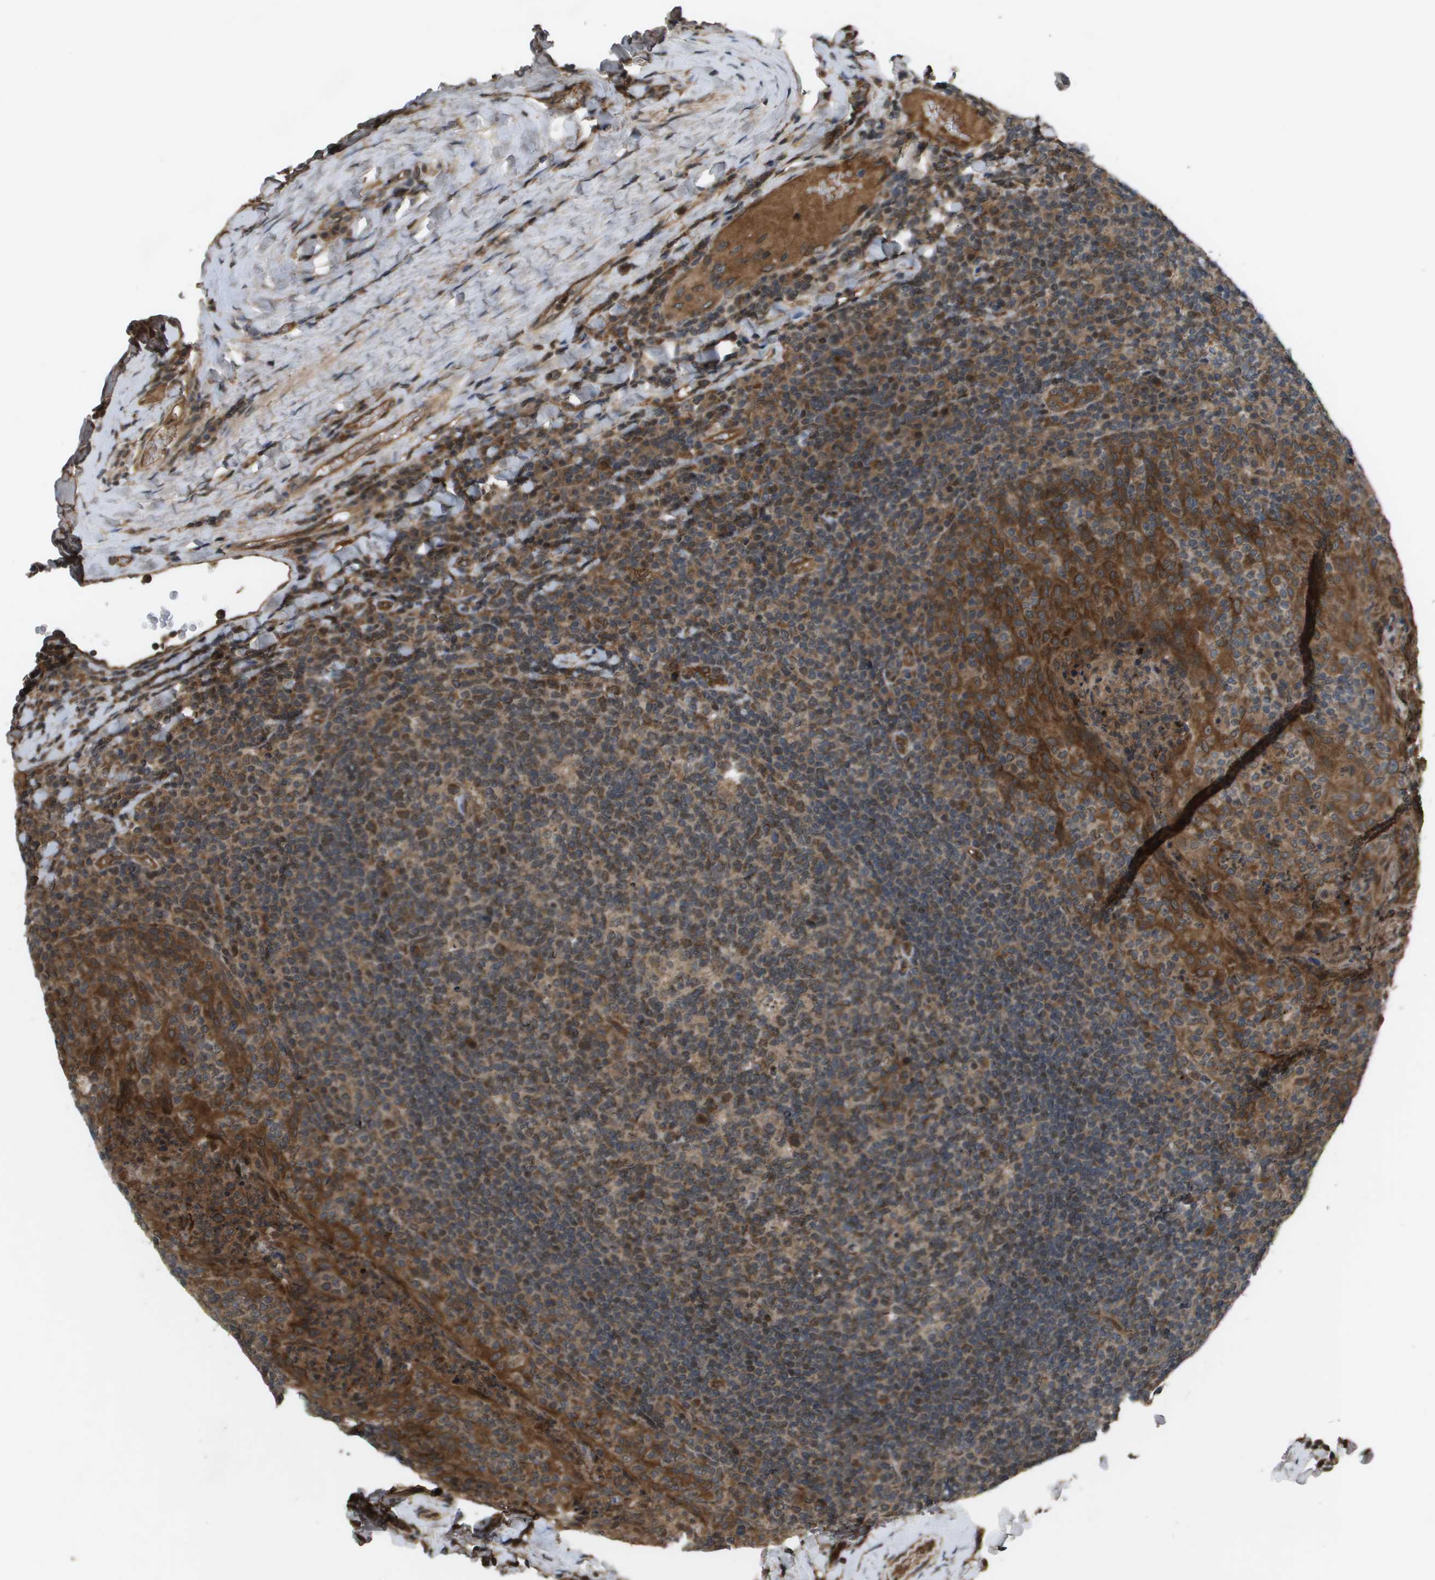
{"staining": {"intensity": "moderate", "quantity": "25%-75%", "location": "cytoplasmic/membranous,nuclear"}, "tissue": "tonsil", "cell_type": "Germinal center cells", "image_type": "normal", "snomed": [{"axis": "morphology", "description": "Normal tissue, NOS"}, {"axis": "topography", "description": "Tonsil"}], "caption": "The photomicrograph demonstrates staining of unremarkable tonsil, revealing moderate cytoplasmic/membranous,nuclear protein positivity (brown color) within germinal center cells.", "gene": "SPTLC1", "patient": {"sex": "male", "age": 17}}